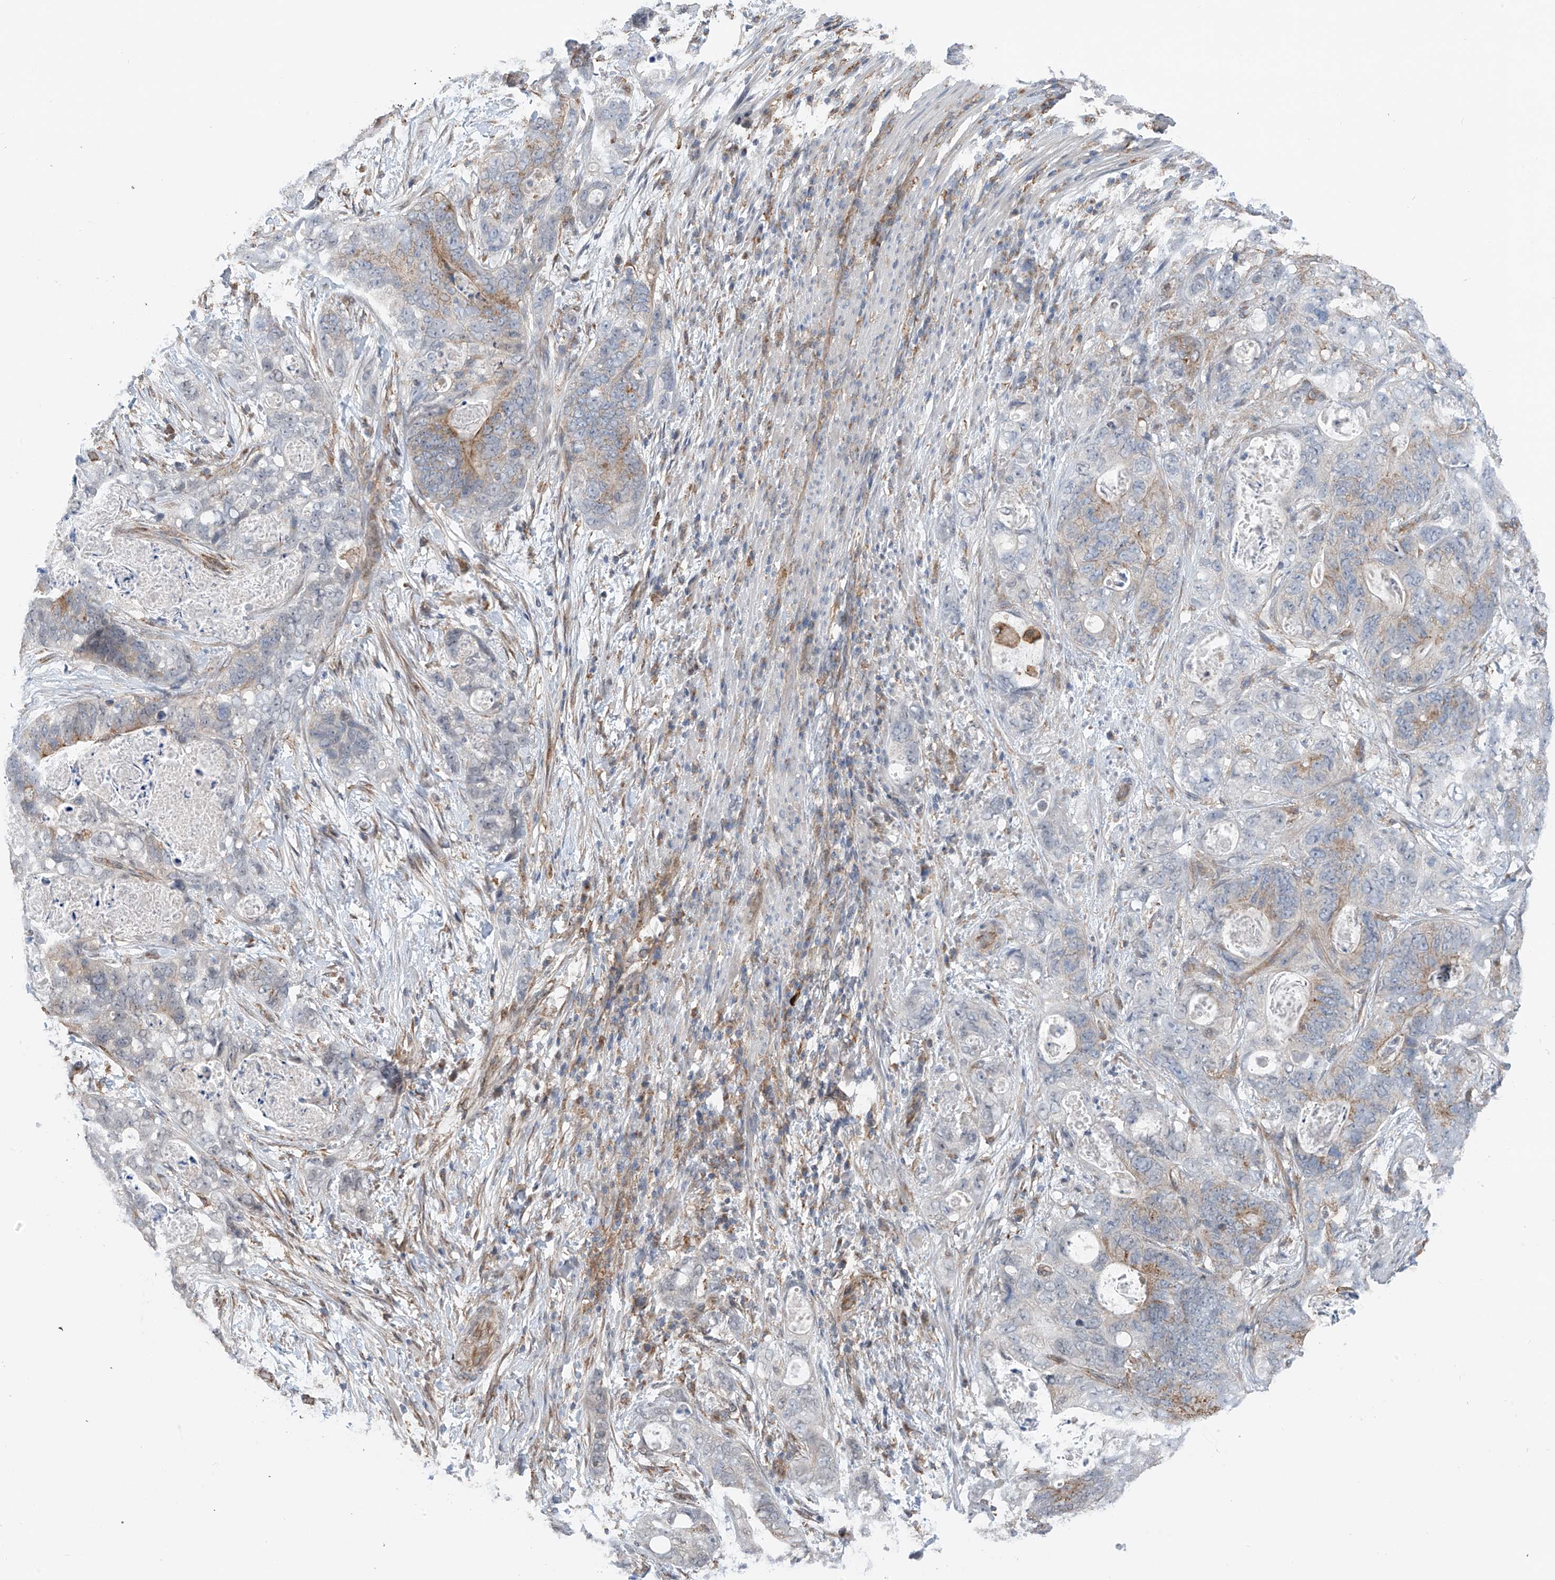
{"staining": {"intensity": "moderate", "quantity": "<25%", "location": "cytoplasmic/membranous"}, "tissue": "stomach cancer", "cell_type": "Tumor cells", "image_type": "cancer", "snomed": [{"axis": "morphology", "description": "Adenocarcinoma, NOS"}, {"axis": "topography", "description": "Stomach"}], "caption": "This image reveals immunohistochemistry staining of human stomach cancer, with low moderate cytoplasmic/membranous positivity in about <25% of tumor cells.", "gene": "ZNF189", "patient": {"sex": "female", "age": 89}}